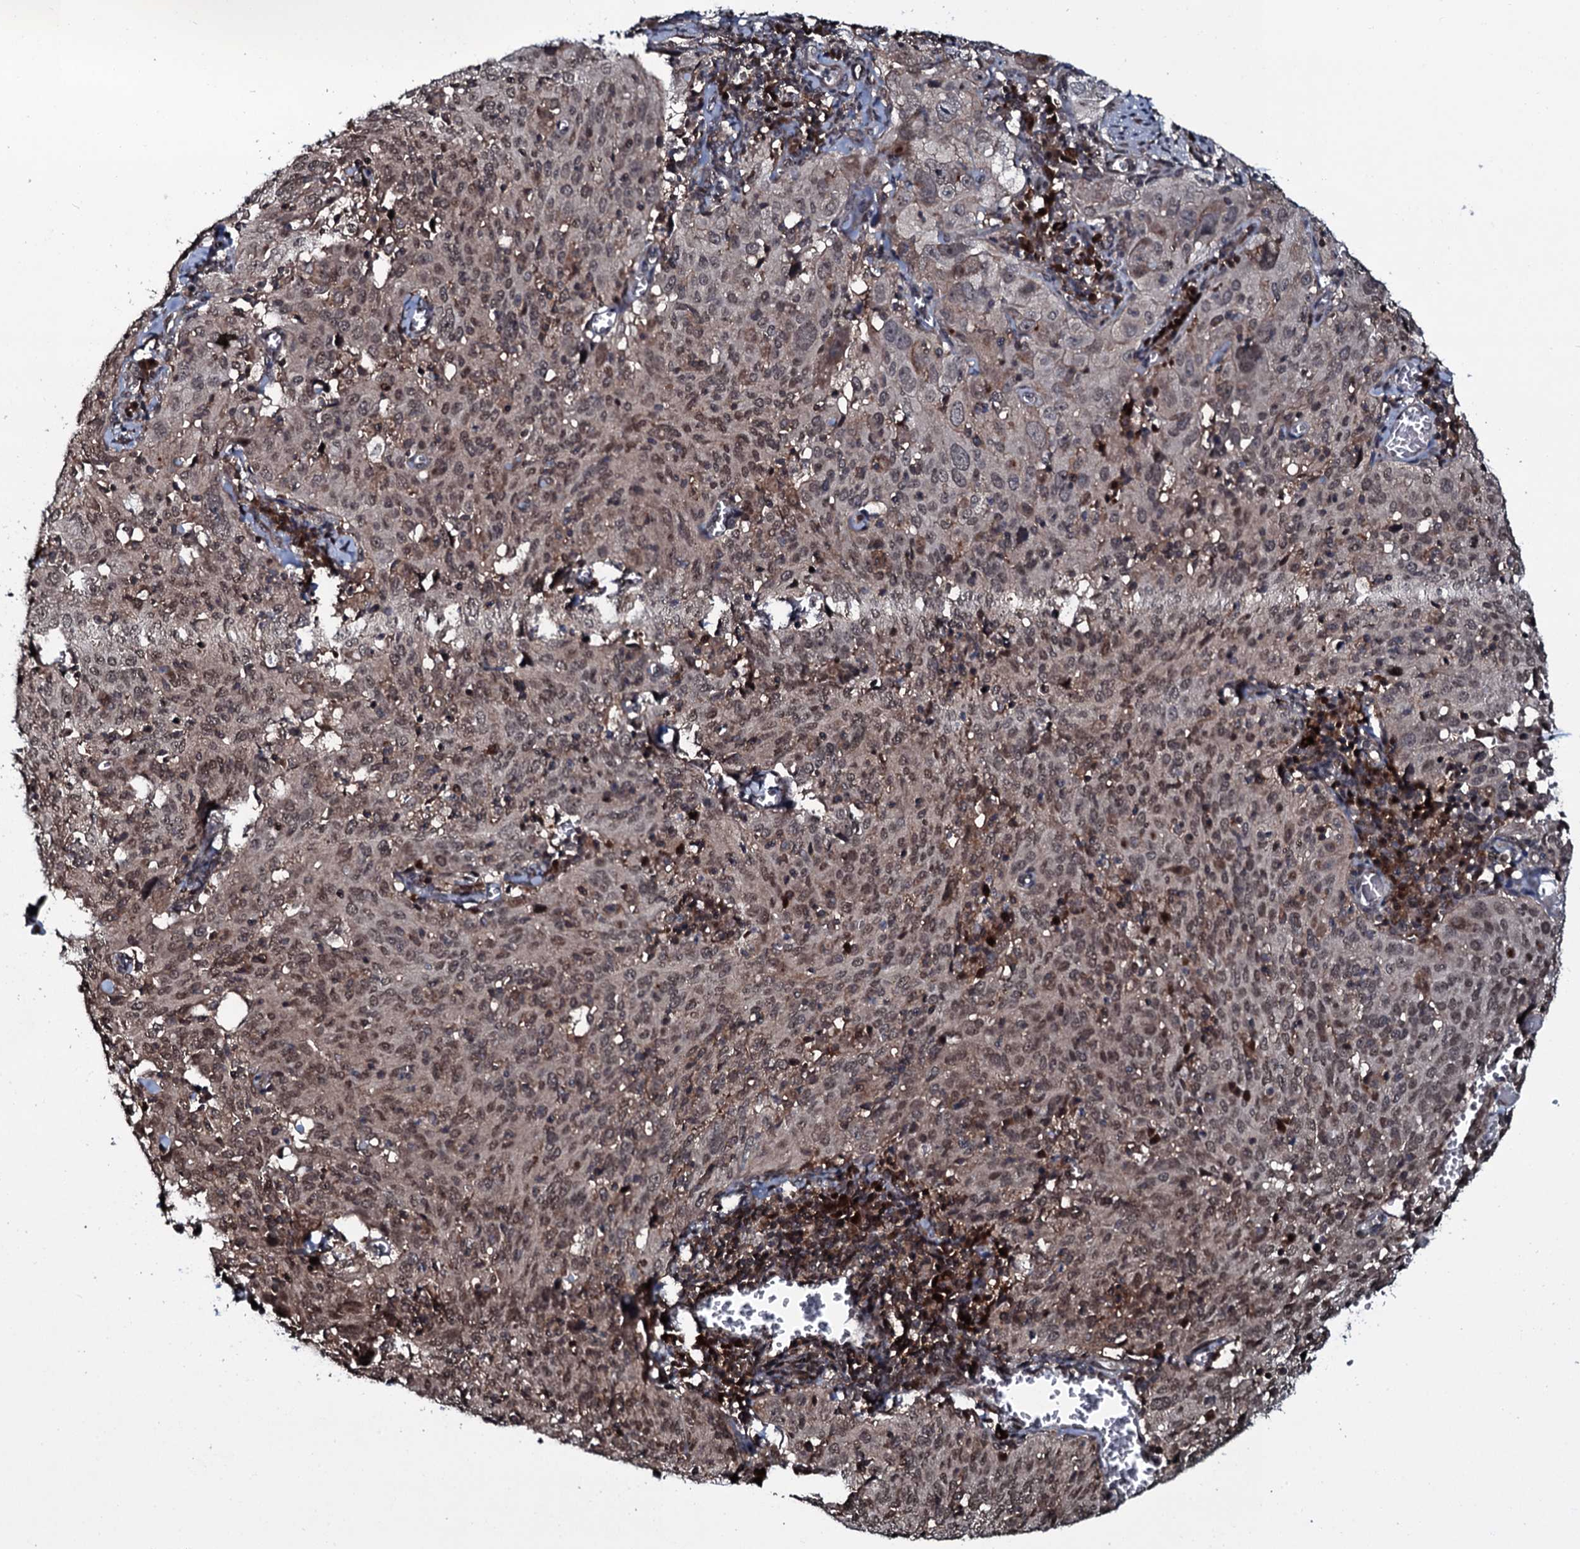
{"staining": {"intensity": "moderate", "quantity": ">75%", "location": "nuclear"}, "tissue": "cervical cancer", "cell_type": "Tumor cells", "image_type": "cancer", "snomed": [{"axis": "morphology", "description": "Squamous cell carcinoma, NOS"}, {"axis": "topography", "description": "Cervix"}], "caption": "Cervical cancer (squamous cell carcinoma) stained with a protein marker shows moderate staining in tumor cells.", "gene": "HDDC3", "patient": {"sex": "female", "age": 31}}